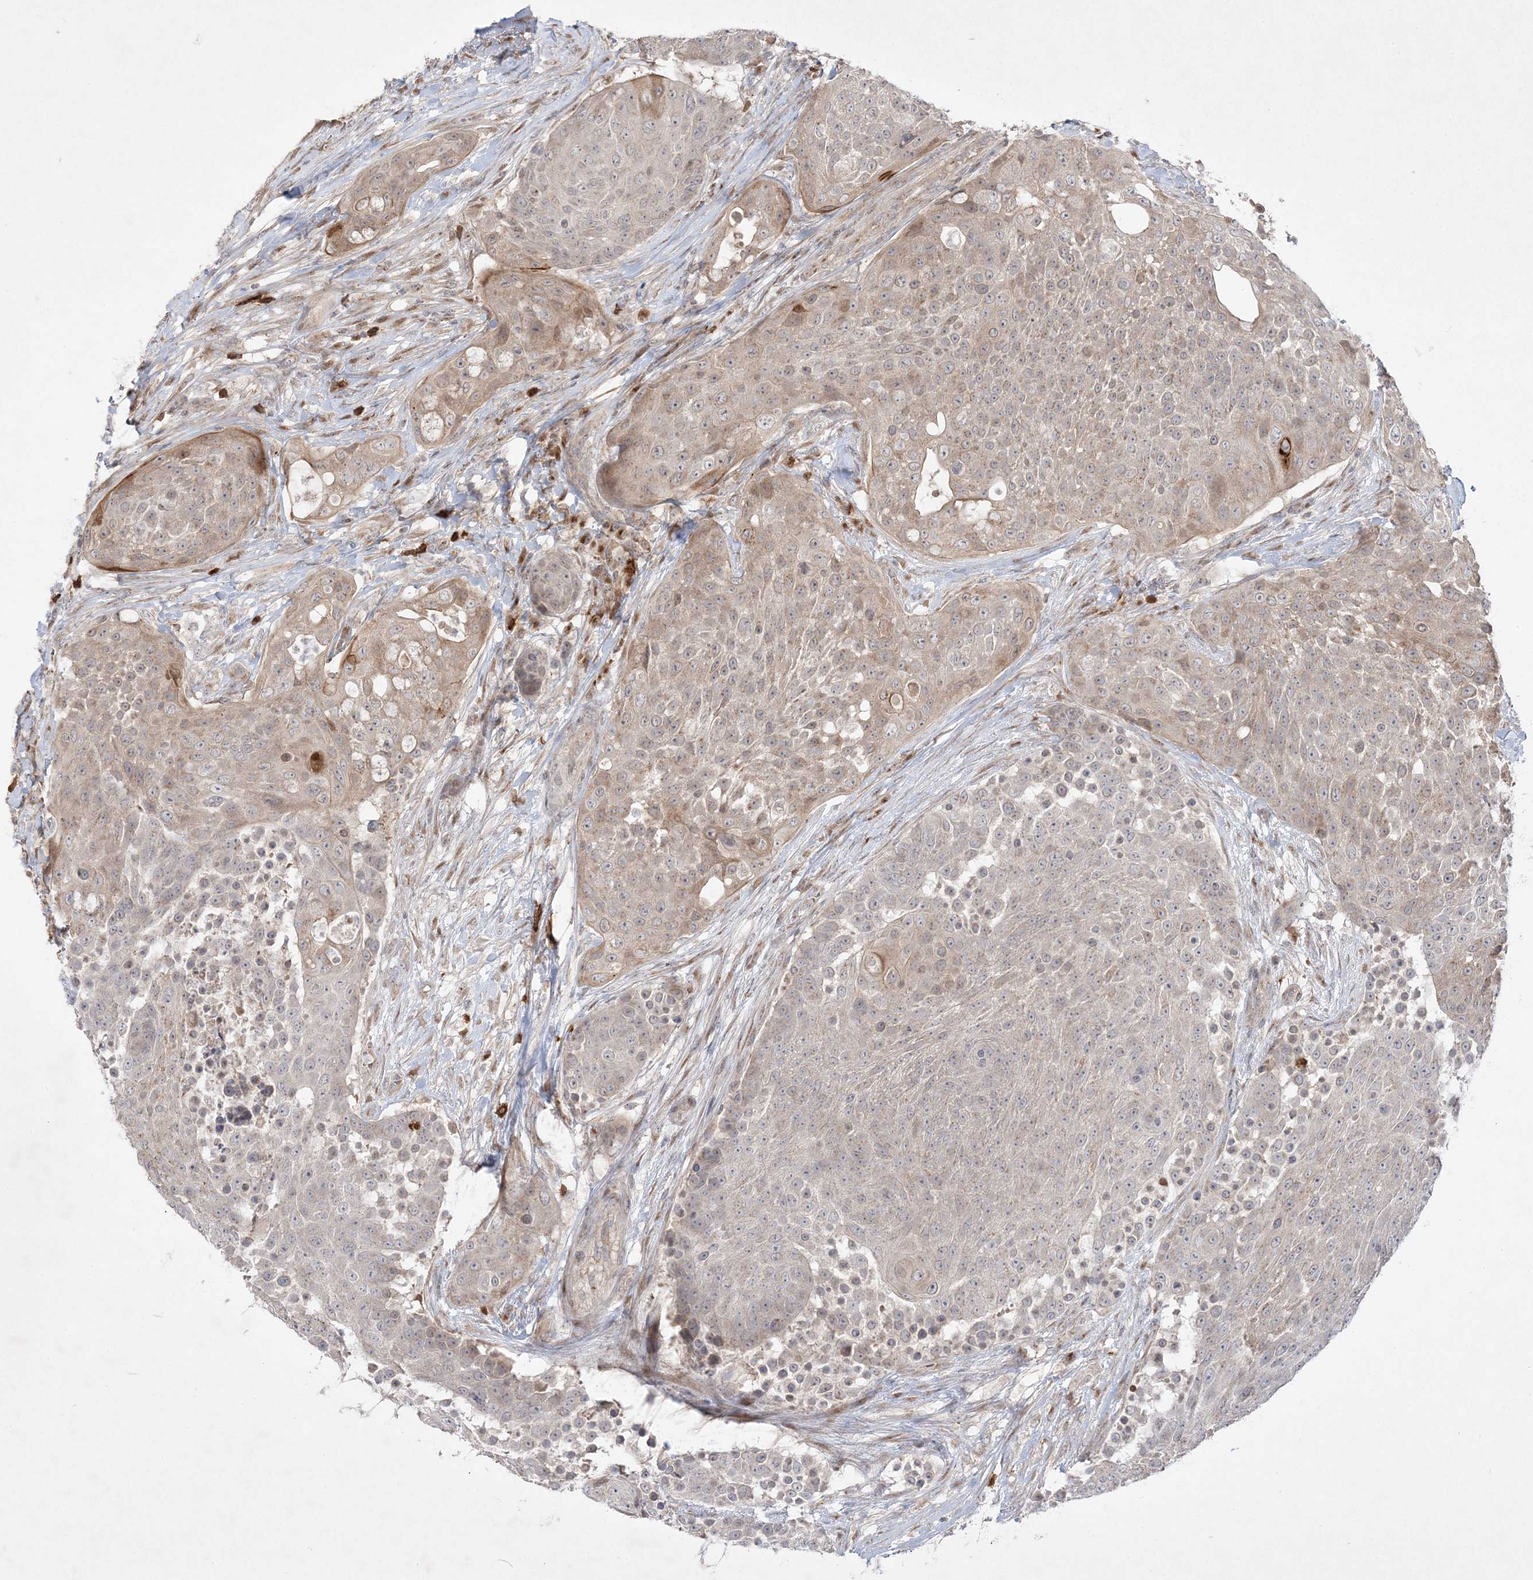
{"staining": {"intensity": "weak", "quantity": "25%-75%", "location": "cytoplasmic/membranous"}, "tissue": "urothelial cancer", "cell_type": "Tumor cells", "image_type": "cancer", "snomed": [{"axis": "morphology", "description": "Urothelial carcinoma, High grade"}, {"axis": "topography", "description": "Urinary bladder"}], "caption": "Protein expression analysis of human urothelial cancer reveals weak cytoplasmic/membranous staining in about 25%-75% of tumor cells. The staining was performed using DAB to visualize the protein expression in brown, while the nuclei were stained in blue with hematoxylin (Magnification: 20x).", "gene": "CLNK", "patient": {"sex": "female", "age": 63}}